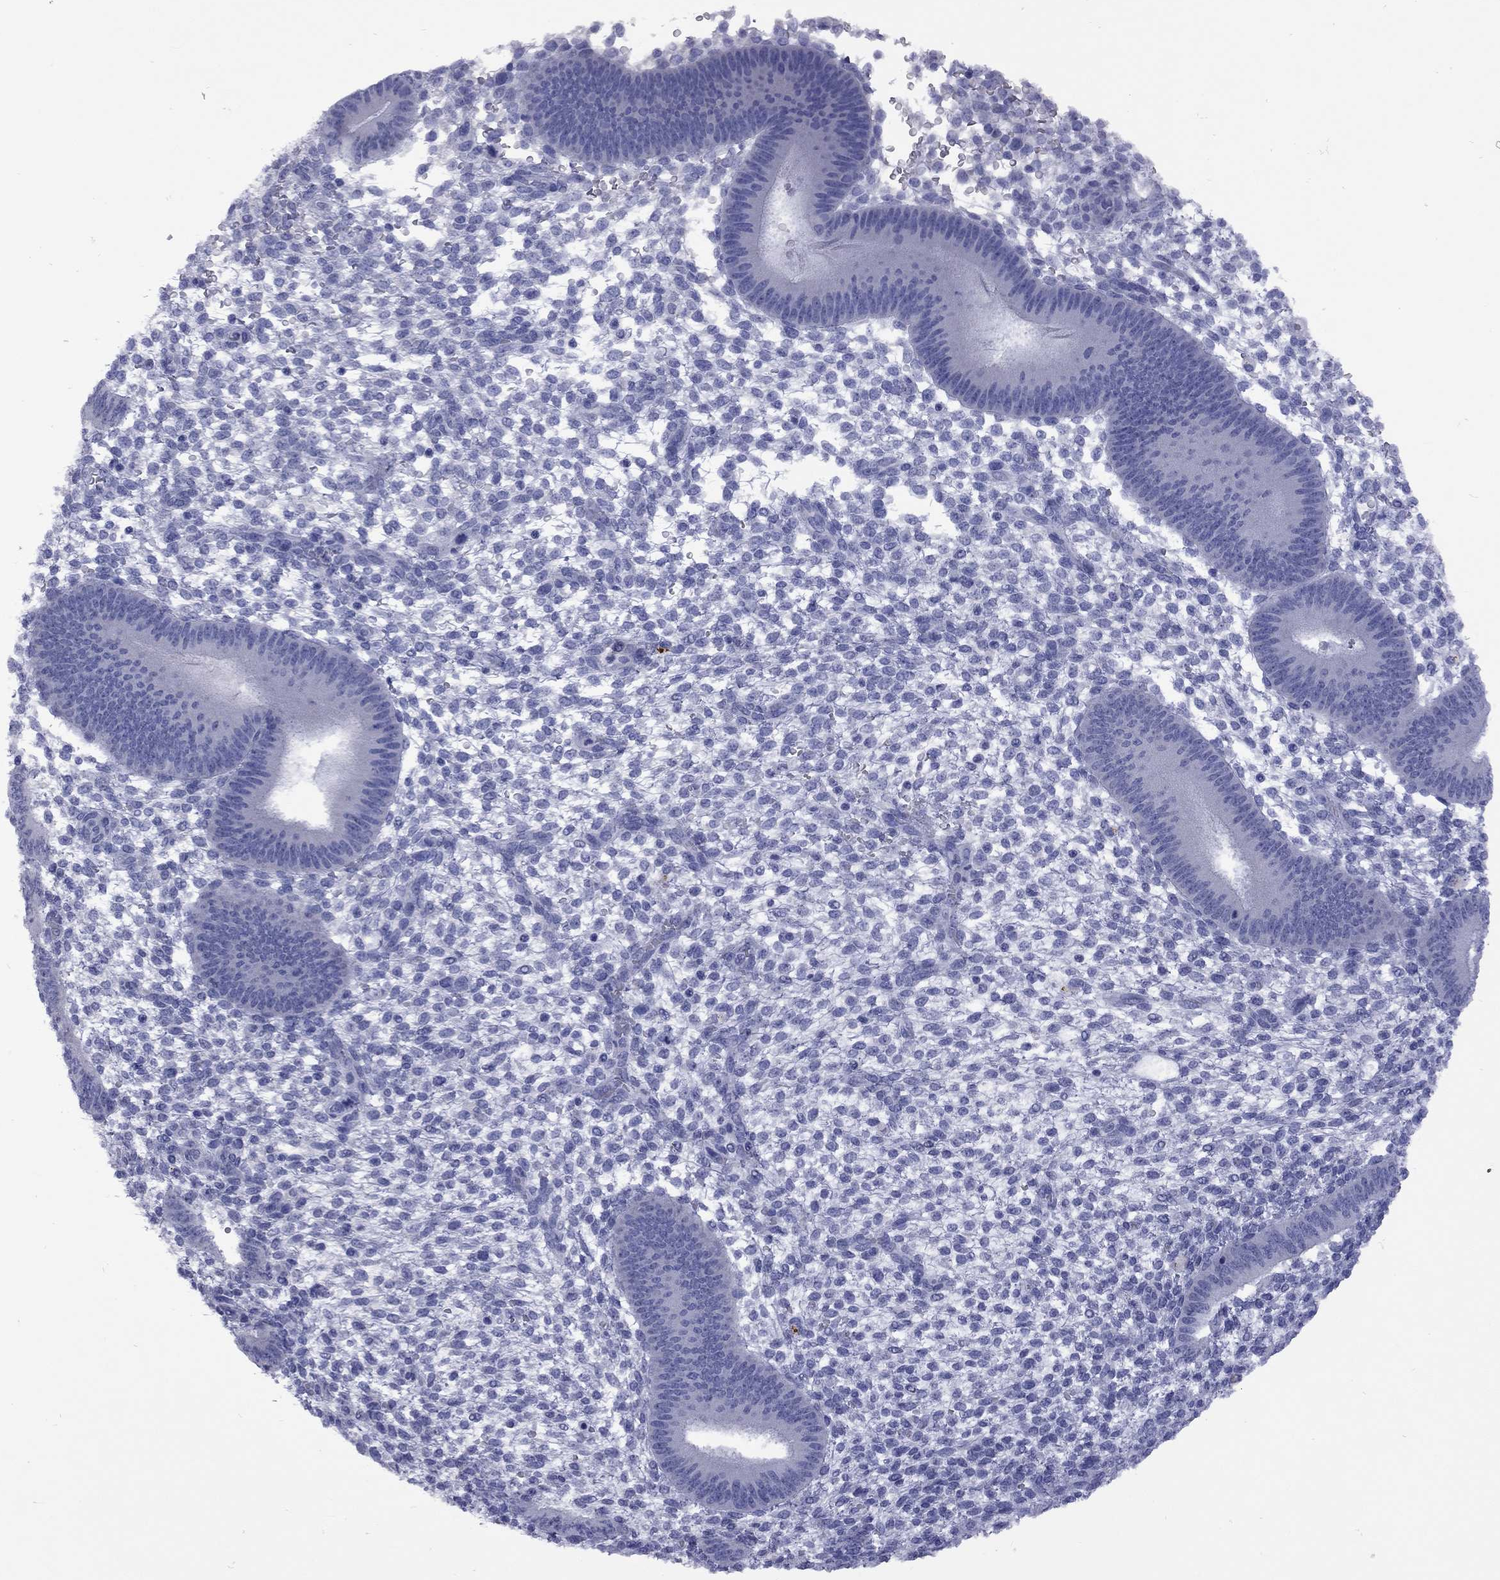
{"staining": {"intensity": "negative", "quantity": "none", "location": "none"}, "tissue": "endometrium", "cell_type": "Cells in endometrial stroma", "image_type": "normal", "snomed": [{"axis": "morphology", "description": "Normal tissue, NOS"}, {"axis": "topography", "description": "Endometrium"}], "caption": "Immunohistochemistry of normal human endometrium shows no positivity in cells in endometrial stroma.", "gene": "EPPIN", "patient": {"sex": "female", "age": 39}}